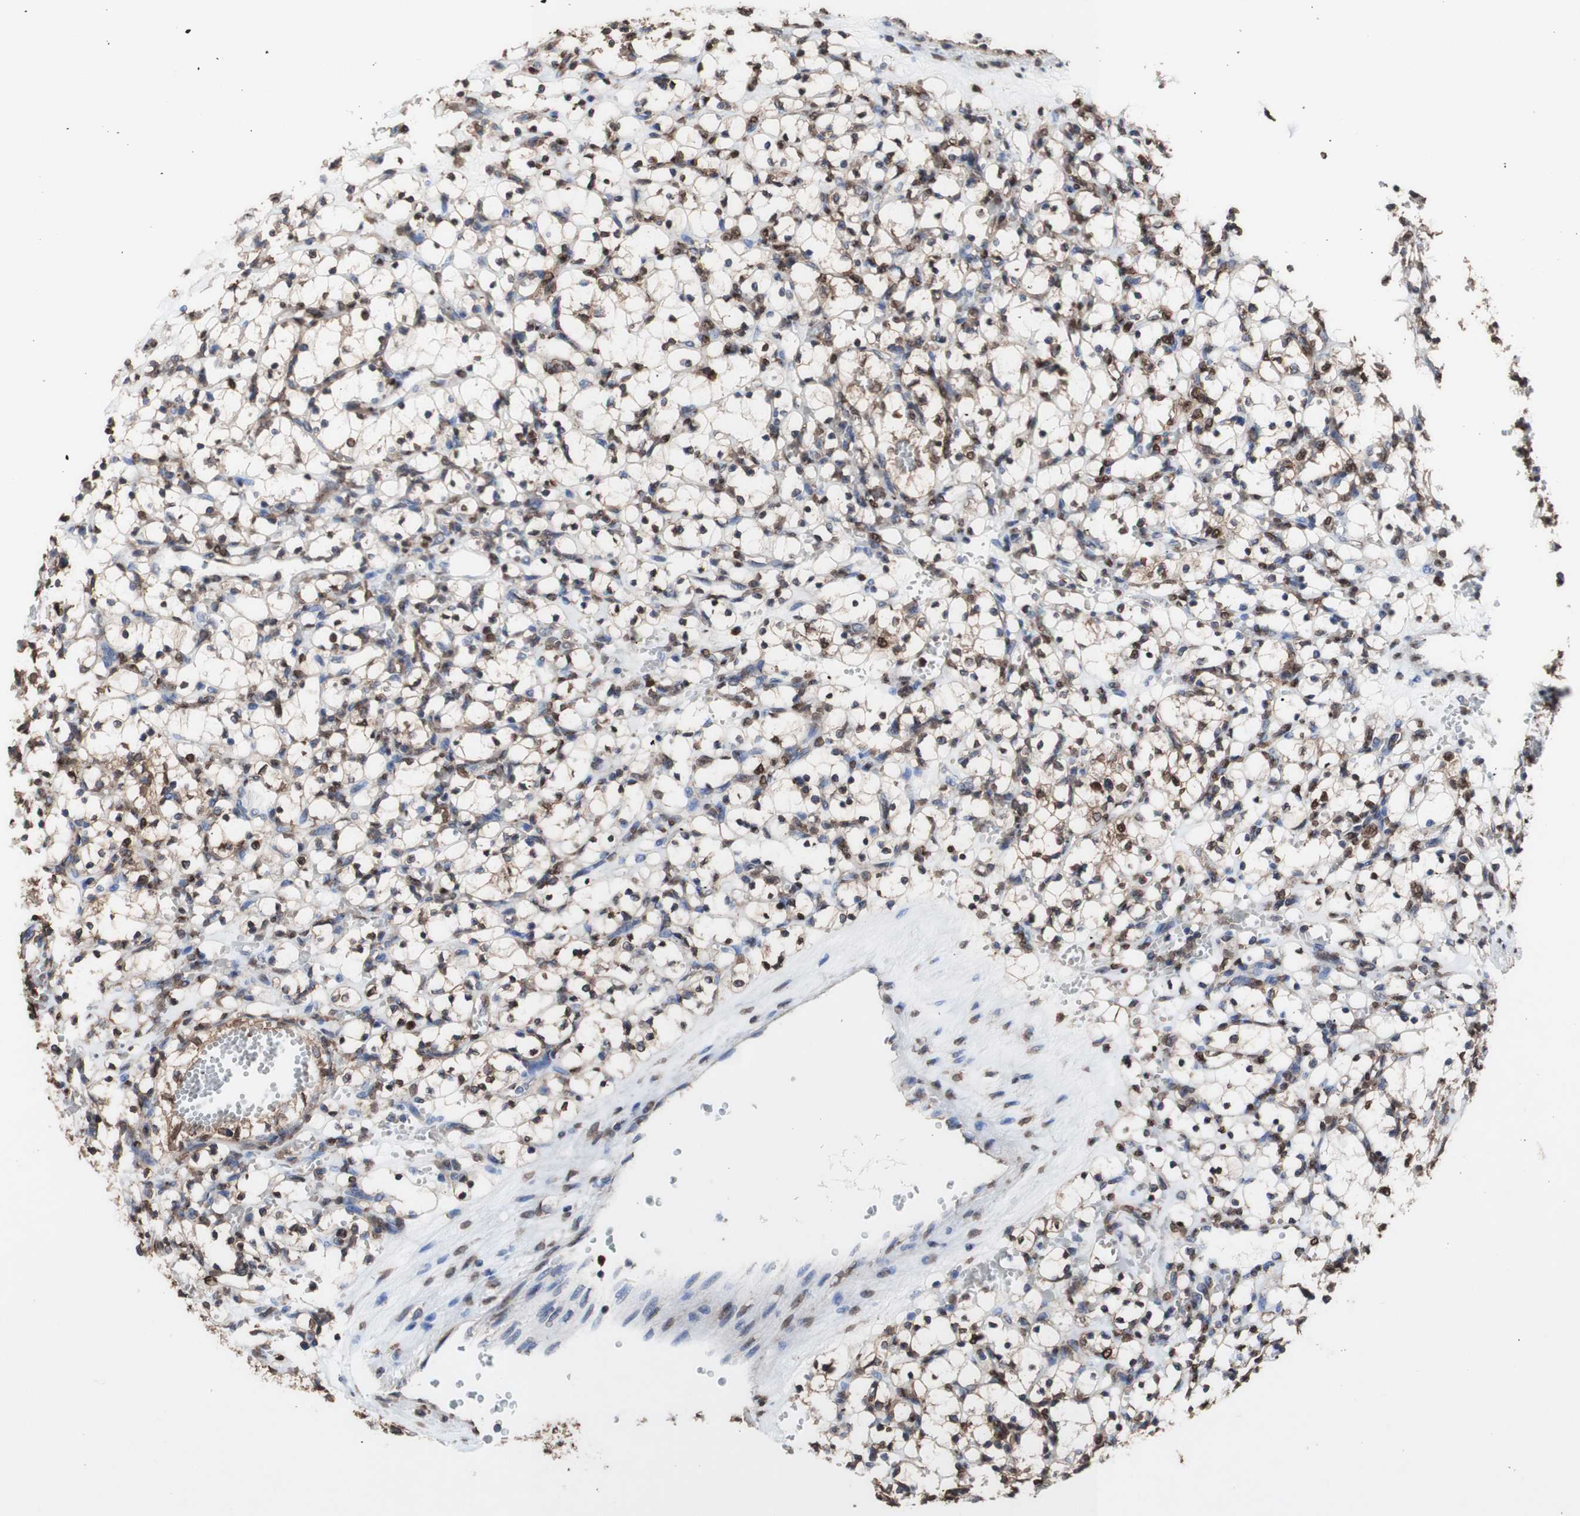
{"staining": {"intensity": "strong", "quantity": "25%-75%", "location": "cytoplasmic/membranous,nuclear"}, "tissue": "renal cancer", "cell_type": "Tumor cells", "image_type": "cancer", "snomed": [{"axis": "morphology", "description": "Adenocarcinoma, NOS"}, {"axis": "topography", "description": "Kidney"}], "caption": "A brown stain highlights strong cytoplasmic/membranous and nuclear expression of a protein in human adenocarcinoma (renal) tumor cells. The staining is performed using DAB (3,3'-diaminobenzidine) brown chromogen to label protein expression. The nuclei are counter-stained blue using hematoxylin.", "gene": "PIDD1", "patient": {"sex": "female", "age": 69}}